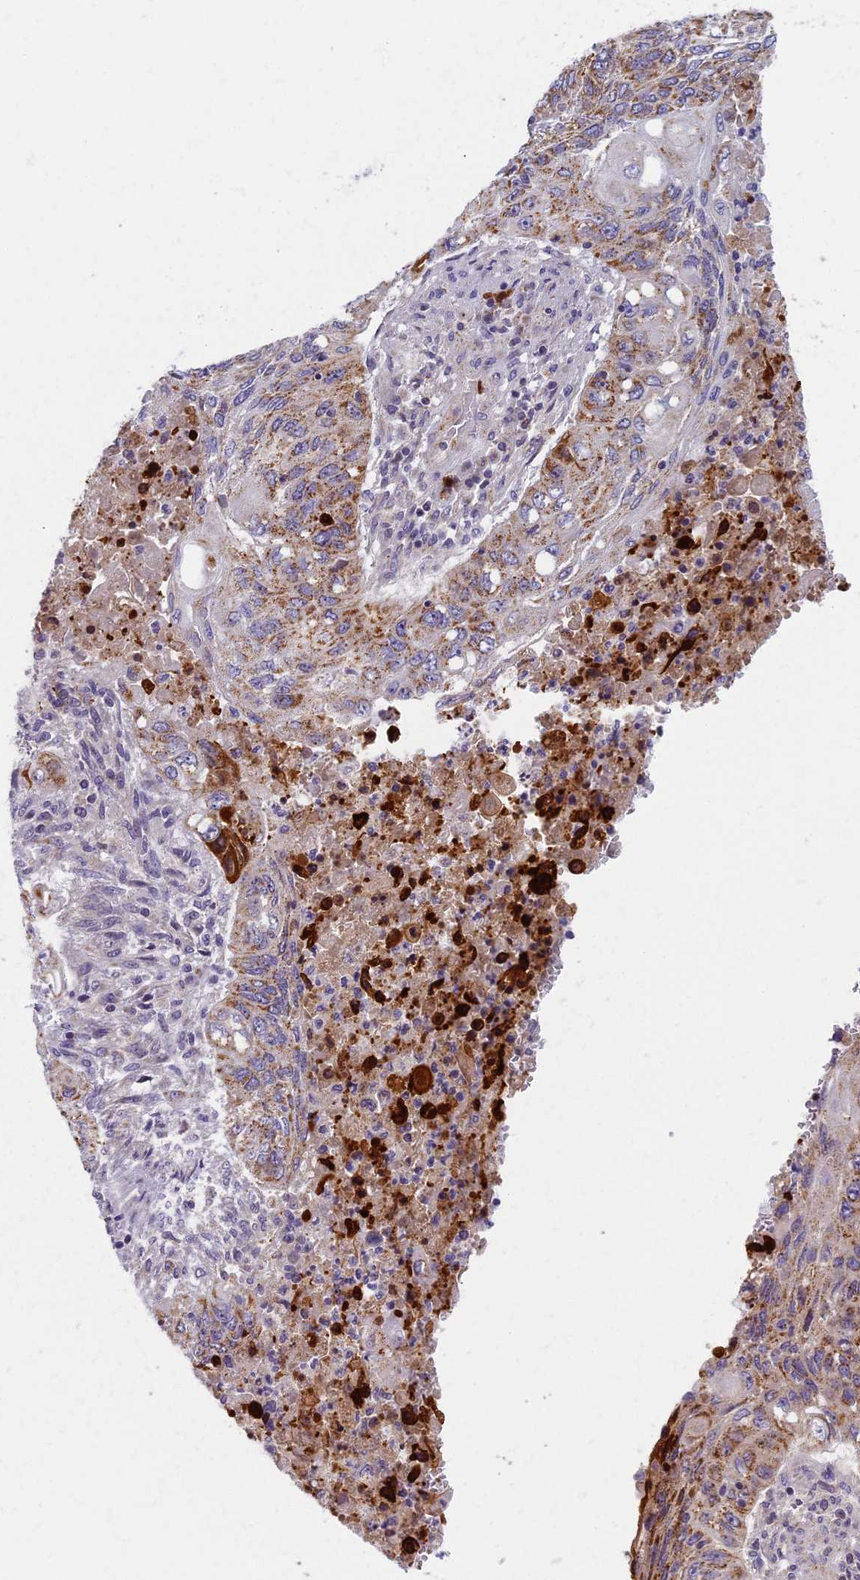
{"staining": {"intensity": "moderate", "quantity": ">75%", "location": "cytoplasmic/membranous"}, "tissue": "lung cancer", "cell_type": "Tumor cells", "image_type": "cancer", "snomed": [{"axis": "morphology", "description": "Squamous cell carcinoma, NOS"}, {"axis": "topography", "description": "Lung"}], "caption": "The image reveals immunohistochemical staining of lung cancer. There is moderate cytoplasmic/membranous staining is seen in approximately >75% of tumor cells.", "gene": "MRPS25", "patient": {"sex": "female", "age": 63}}